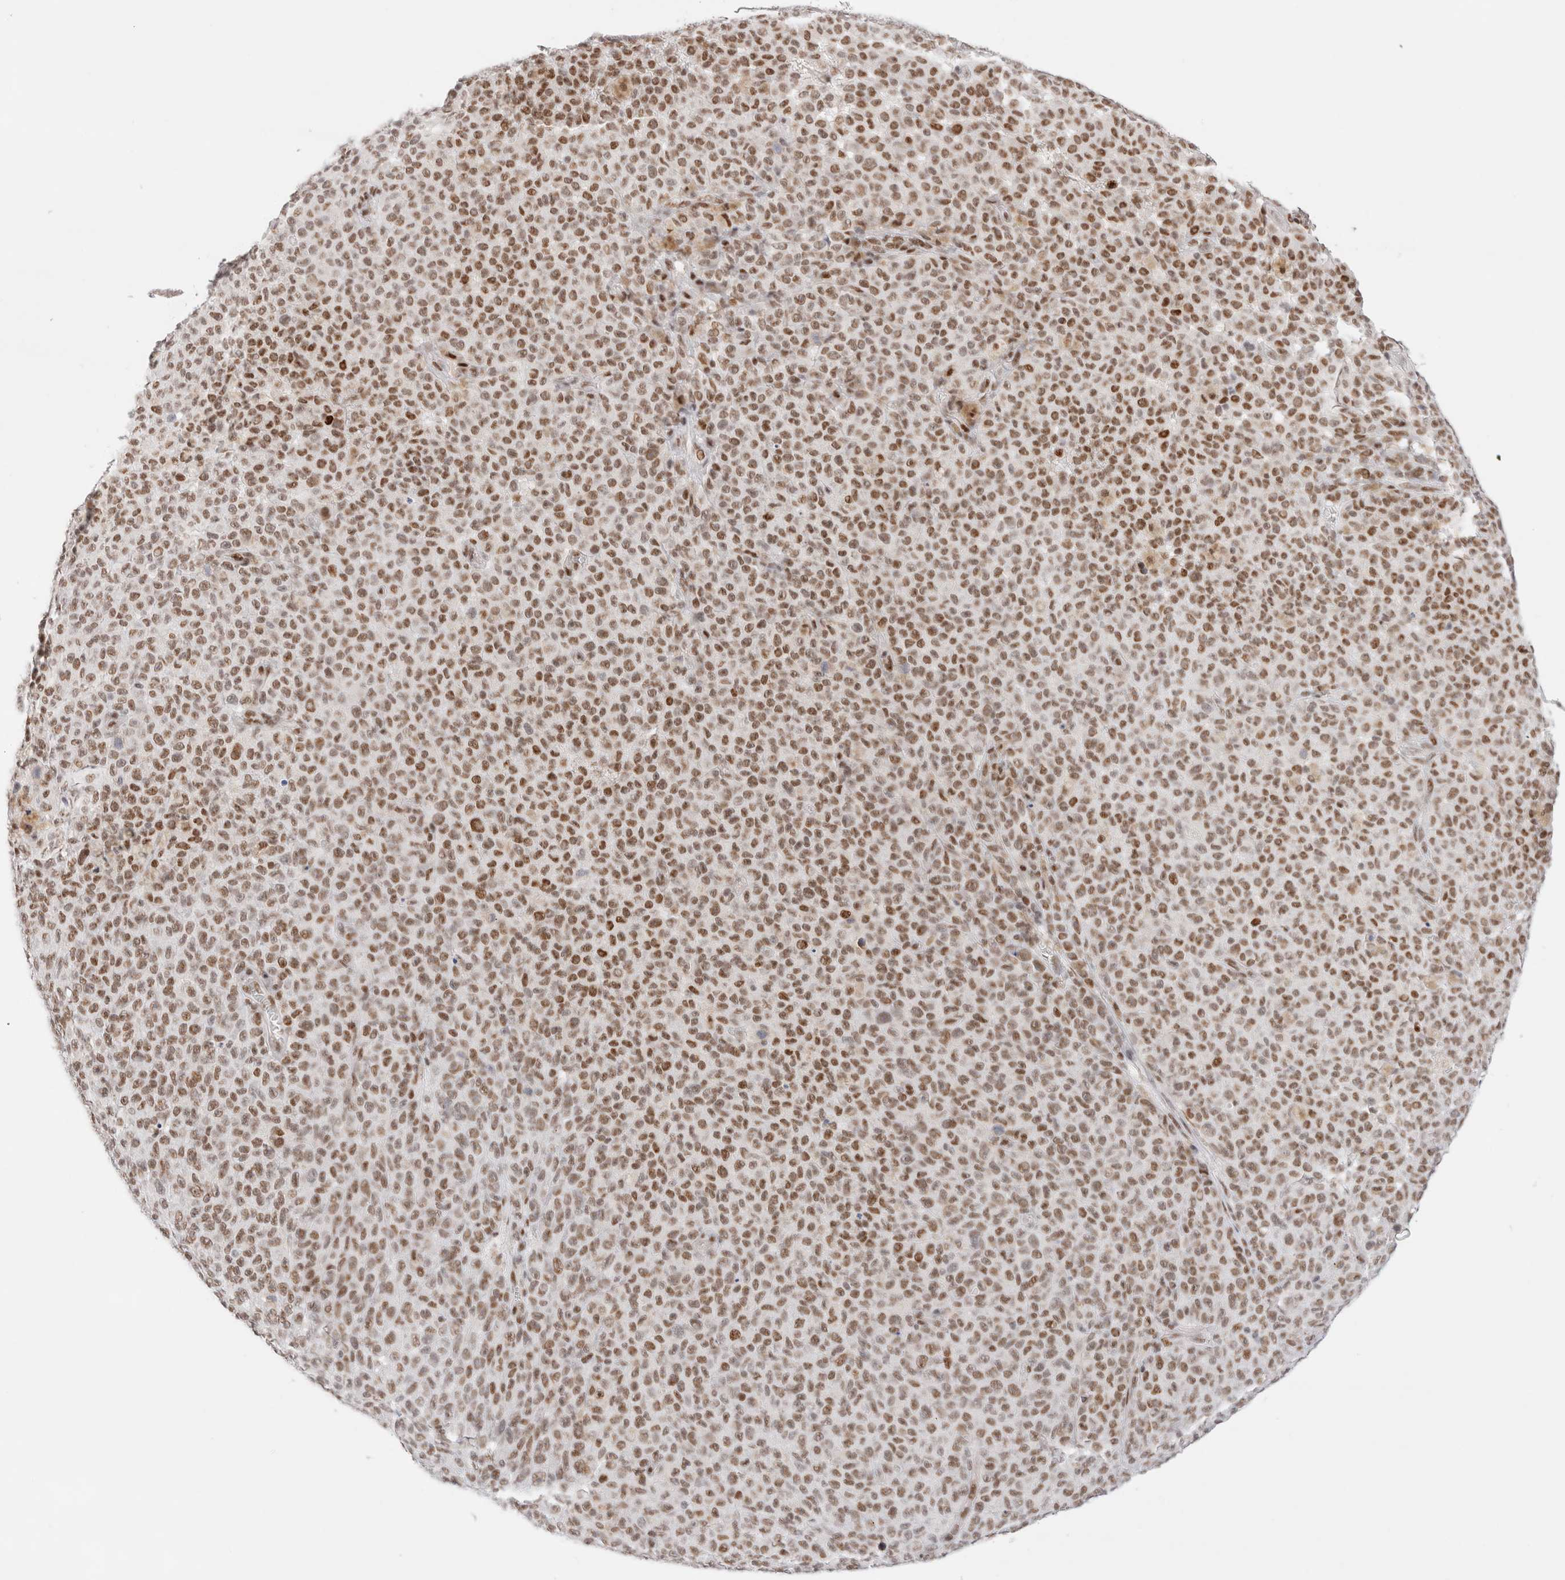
{"staining": {"intensity": "moderate", "quantity": ">75%", "location": "nuclear"}, "tissue": "melanoma", "cell_type": "Tumor cells", "image_type": "cancer", "snomed": [{"axis": "morphology", "description": "Malignant melanoma, NOS"}, {"axis": "topography", "description": "Skin"}], "caption": "This is a micrograph of immunohistochemistry staining of melanoma, which shows moderate staining in the nuclear of tumor cells.", "gene": "ZNF282", "patient": {"sex": "female", "age": 82}}